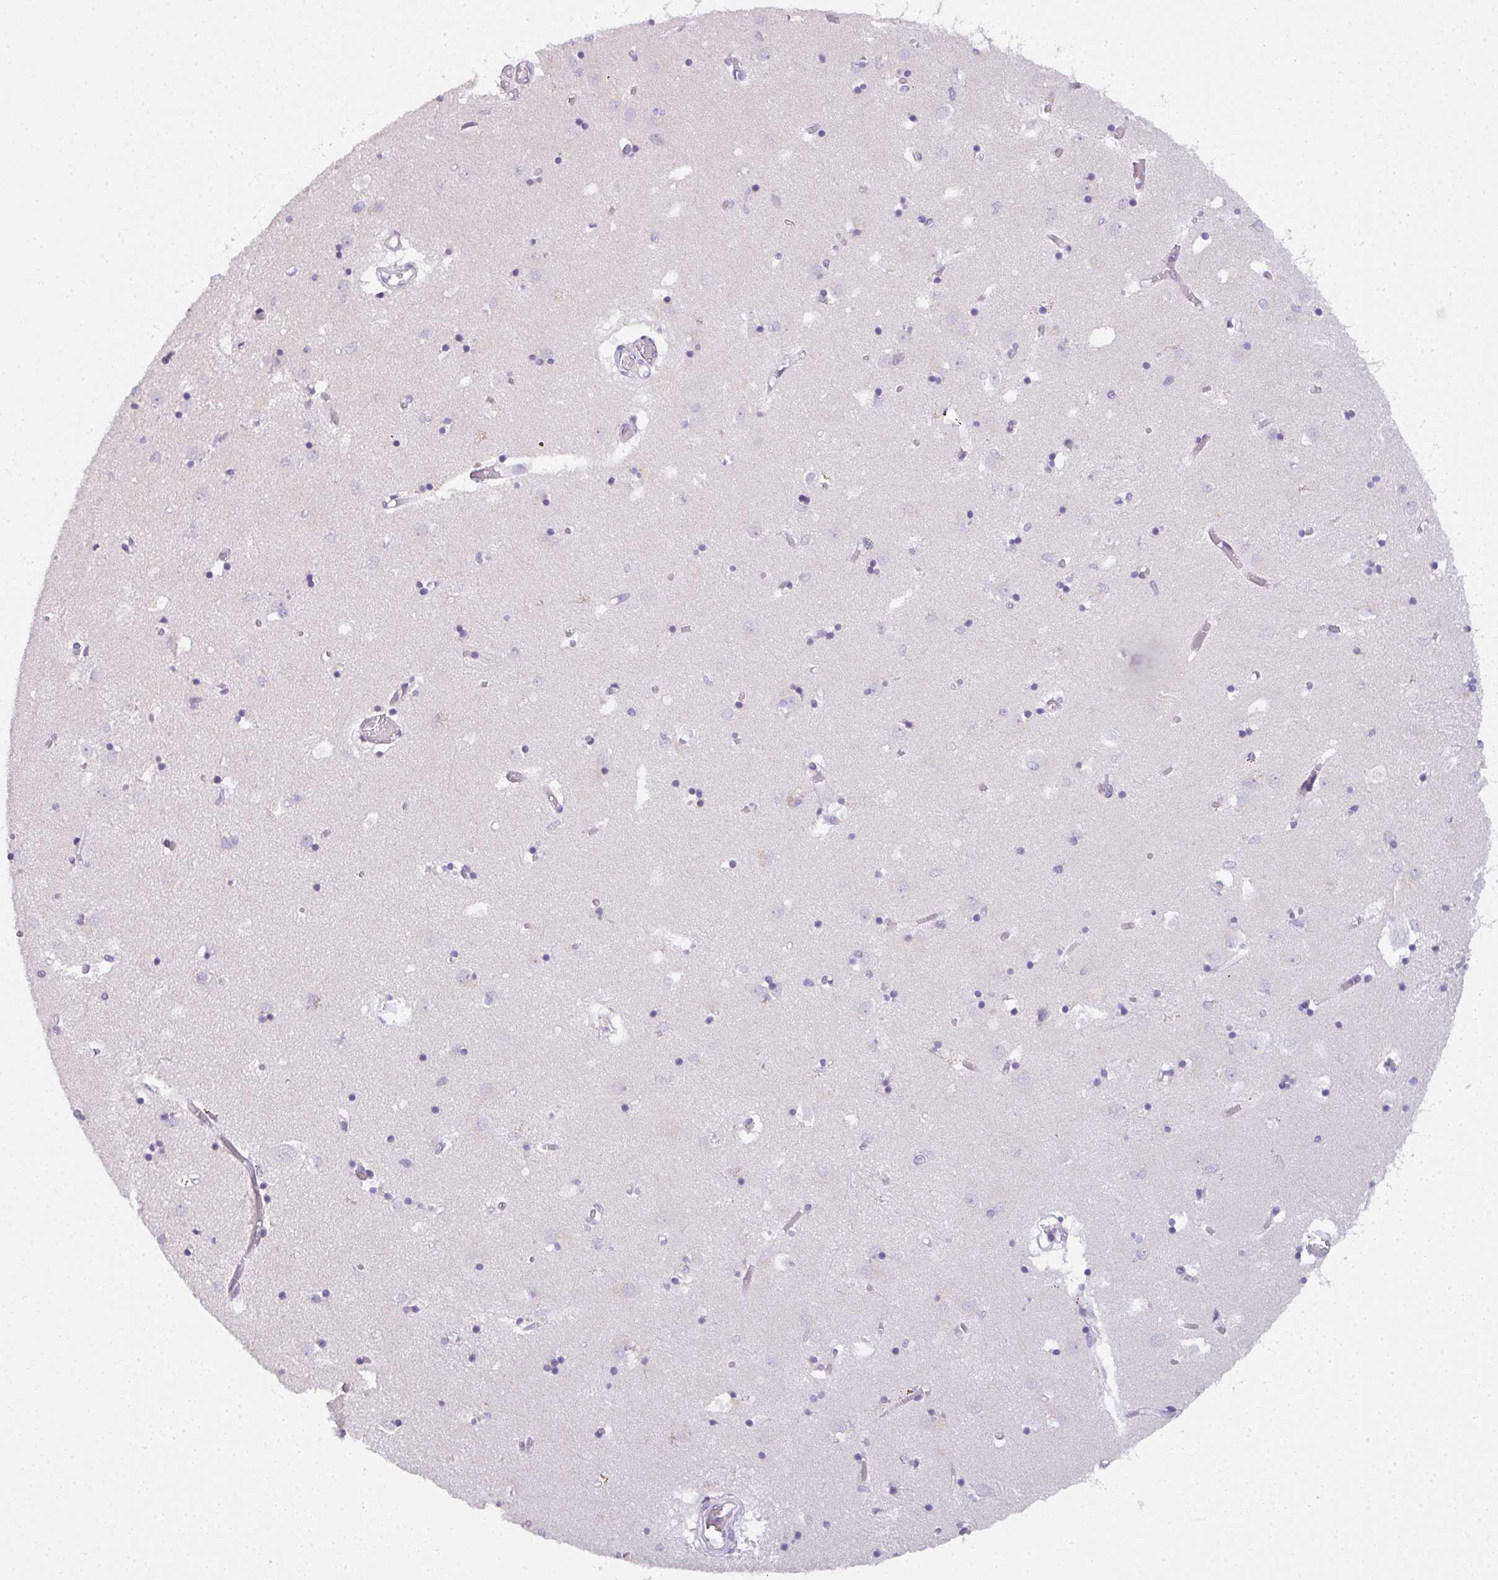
{"staining": {"intensity": "negative", "quantity": "none", "location": "none"}, "tissue": "caudate", "cell_type": "Glial cells", "image_type": "normal", "snomed": [{"axis": "morphology", "description": "Normal tissue, NOS"}, {"axis": "topography", "description": "Lateral ventricle wall"}], "caption": "This is an immunohistochemistry (IHC) micrograph of benign caudate. There is no positivity in glial cells.", "gene": "CACNA1S", "patient": {"sex": "male", "age": 70}}